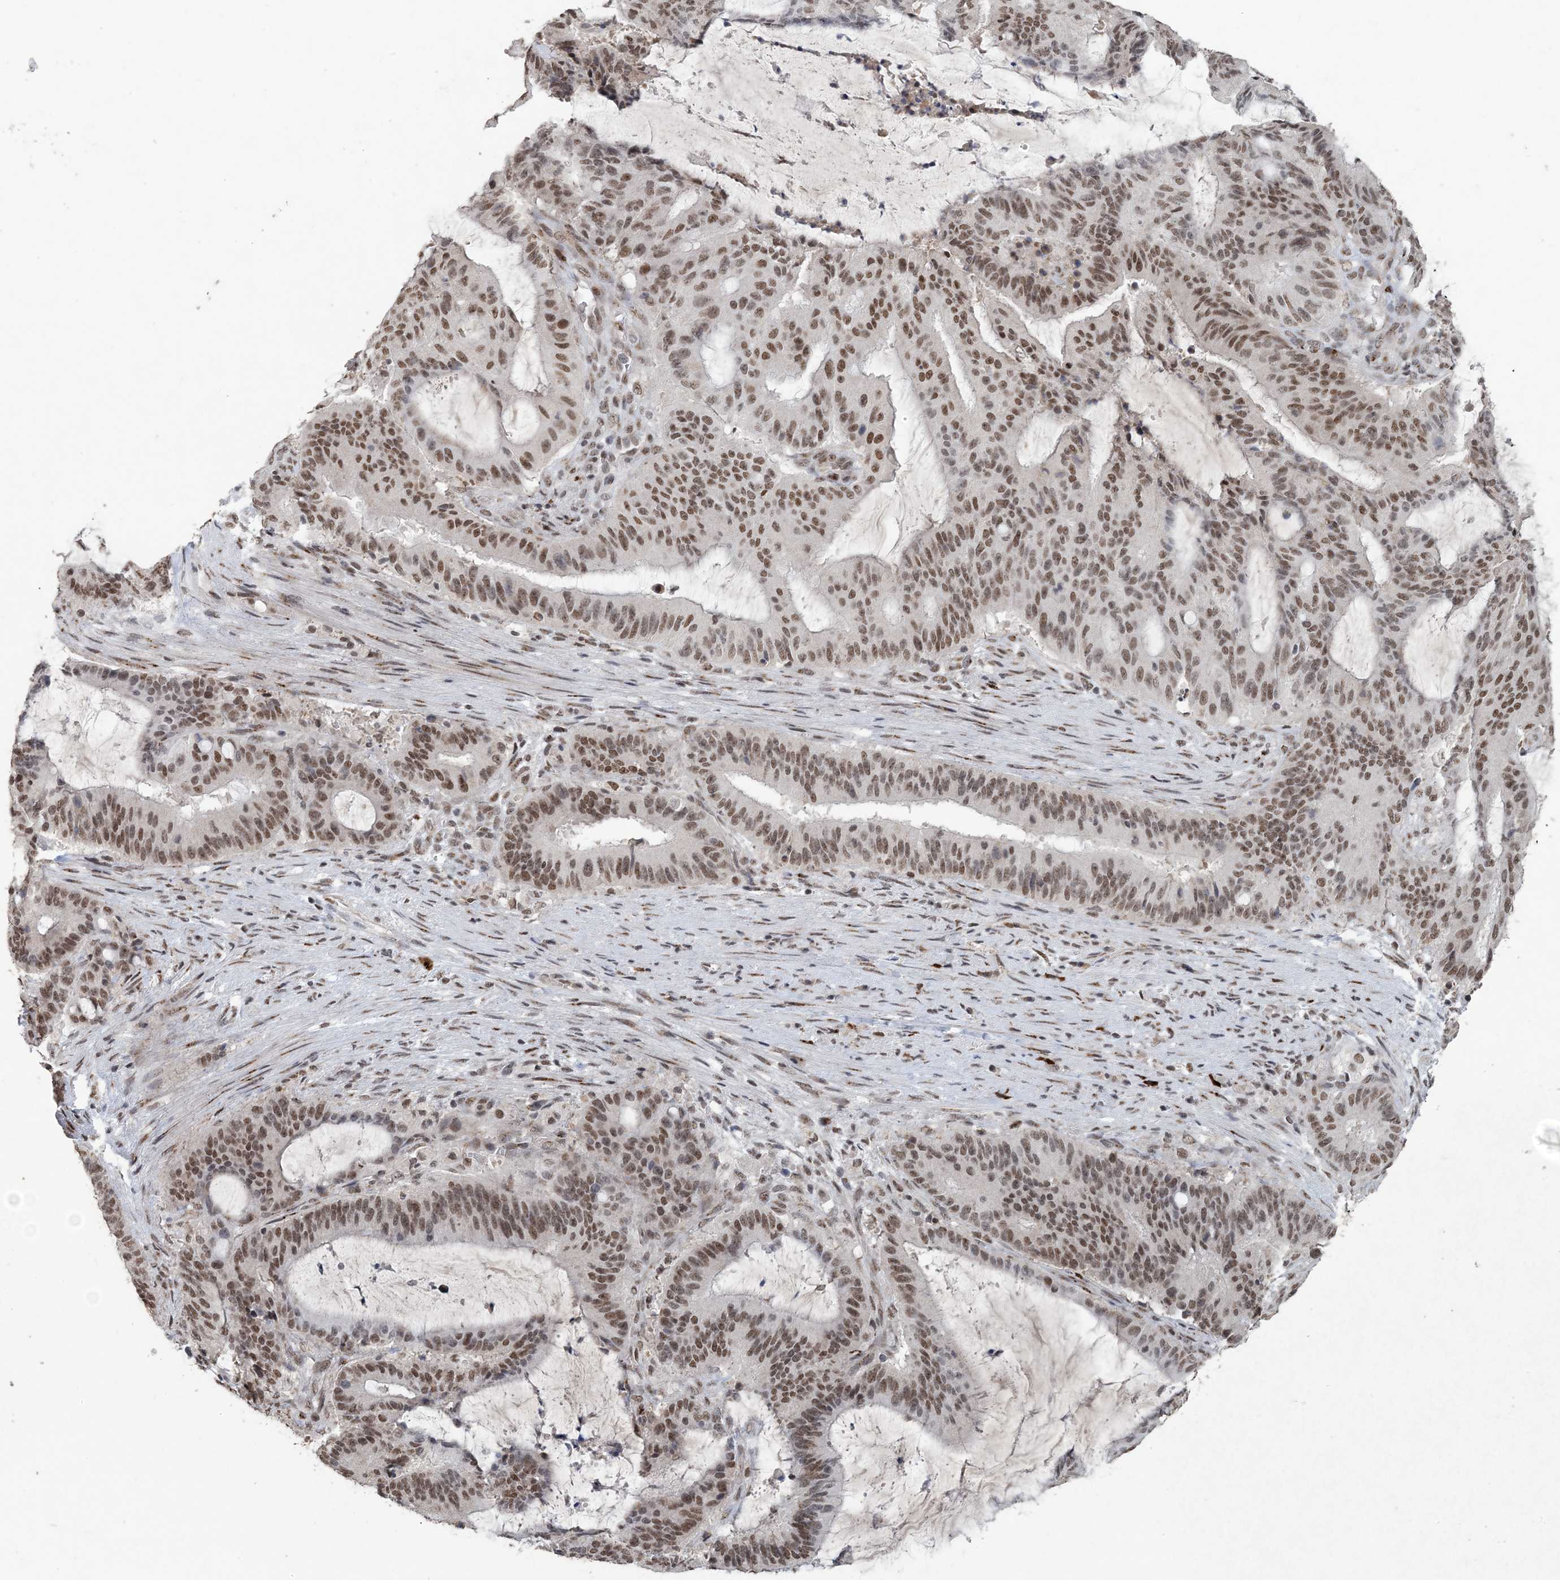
{"staining": {"intensity": "moderate", "quantity": ">75%", "location": "nuclear"}, "tissue": "liver cancer", "cell_type": "Tumor cells", "image_type": "cancer", "snomed": [{"axis": "morphology", "description": "Normal tissue, NOS"}, {"axis": "morphology", "description": "Cholangiocarcinoma"}, {"axis": "topography", "description": "Liver"}, {"axis": "topography", "description": "Peripheral nerve tissue"}], "caption": "Protein expression analysis of human liver cancer reveals moderate nuclear staining in approximately >75% of tumor cells.", "gene": "MBD2", "patient": {"sex": "female", "age": 73}}